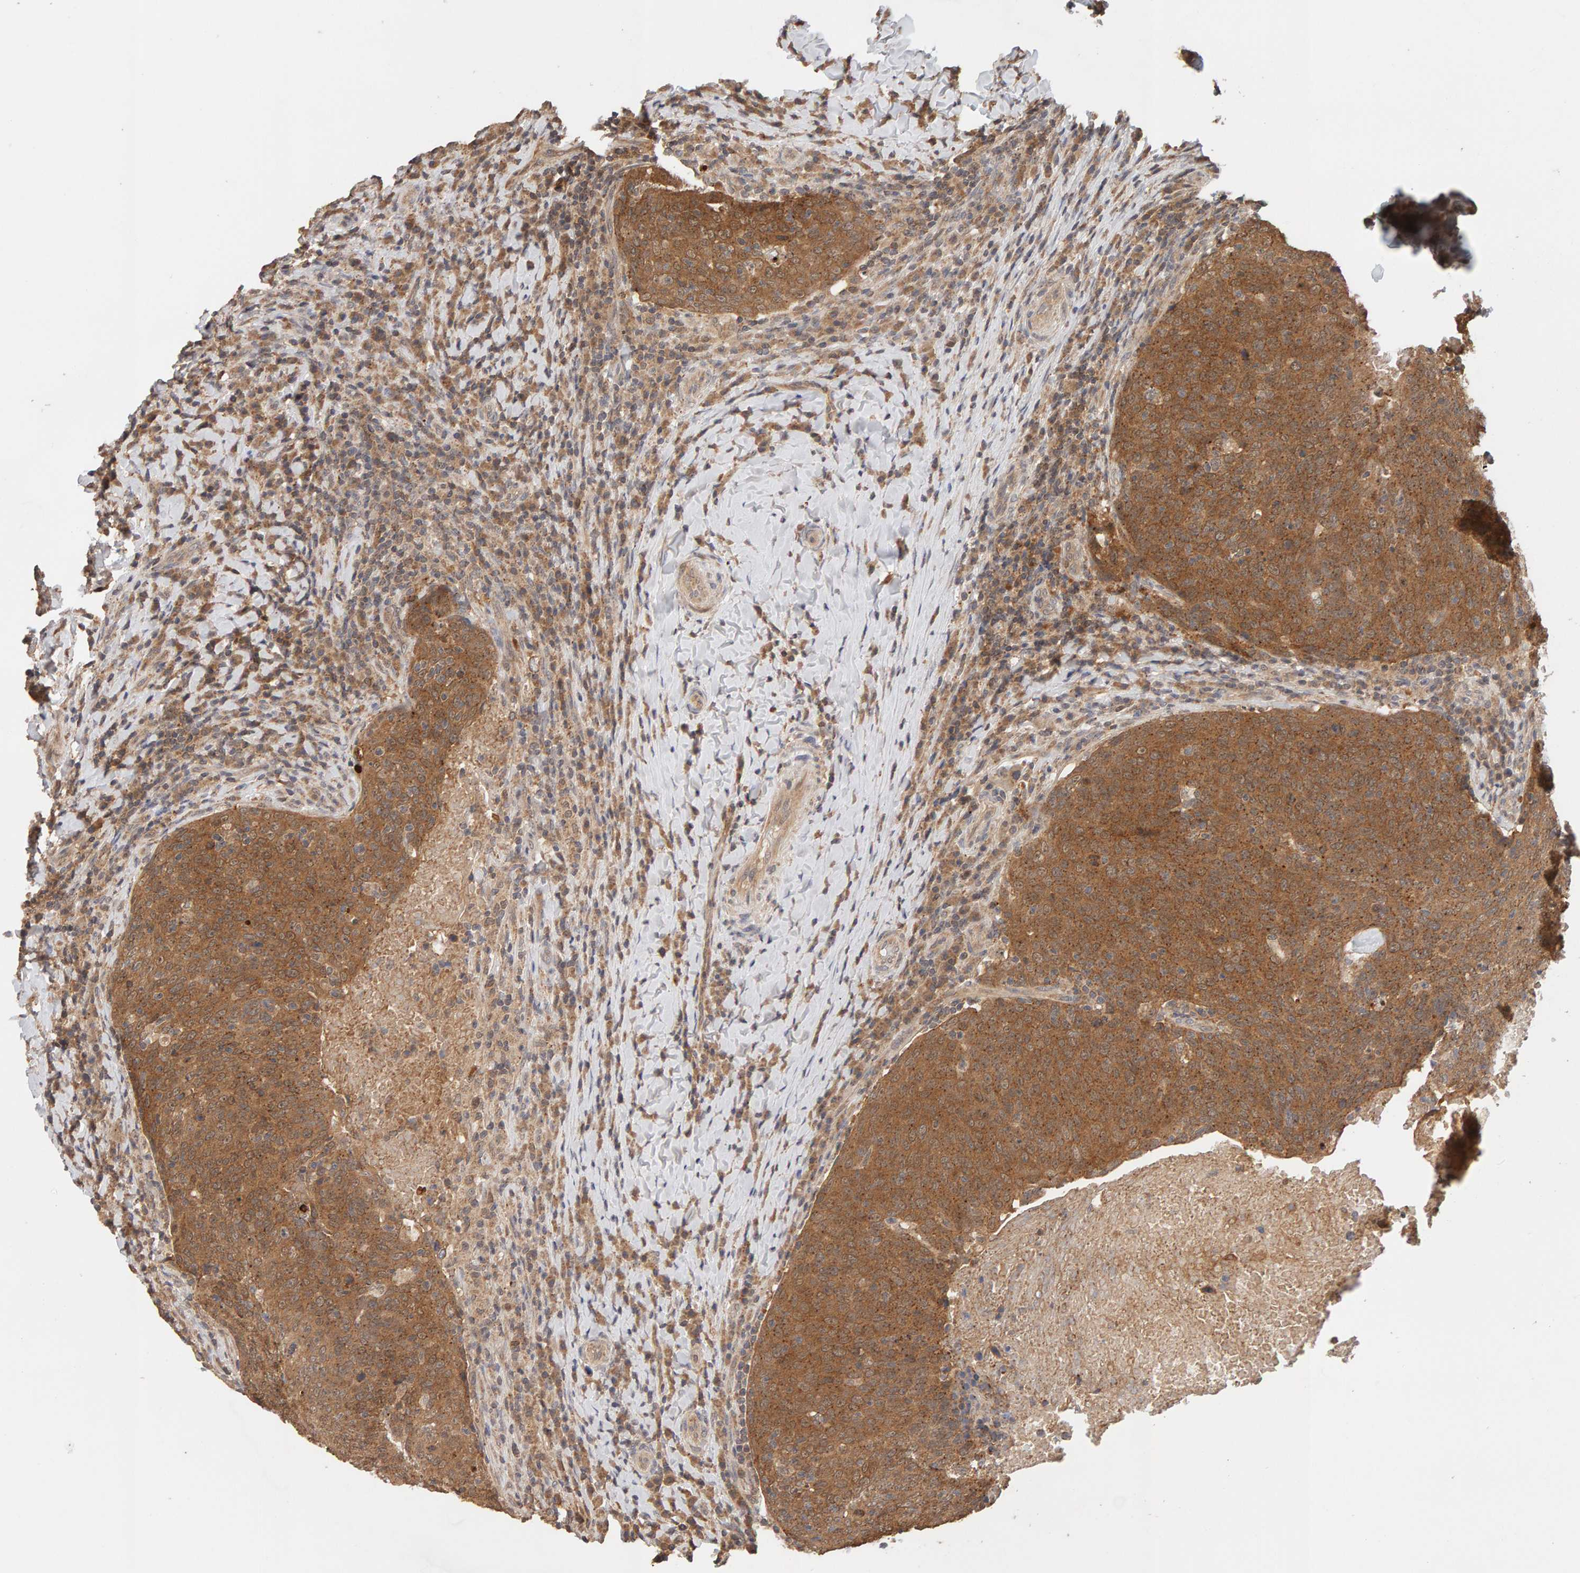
{"staining": {"intensity": "moderate", "quantity": ">75%", "location": "cytoplasmic/membranous"}, "tissue": "head and neck cancer", "cell_type": "Tumor cells", "image_type": "cancer", "snomed": [{"axis": "morphology", "description": "Squamous cell carcinoma, NOS"}, {"axis": "morphology", "description": "Squamous cell carcinoma, metastatic, NOS"}, {"axis": "topography", "description": "Lymph node"}, {"axis": "topography", "description": "Head-Neck"}], "caption": "Protein staining by immunohistochemistry (IHC) reveals moderate cytoplasmic/membranous positivity in about >75% of tumor cells in head and neck squamous cell carcinoma.", "gene": "DNAJC7", "patient": {"sex": "male", "age": 62}}